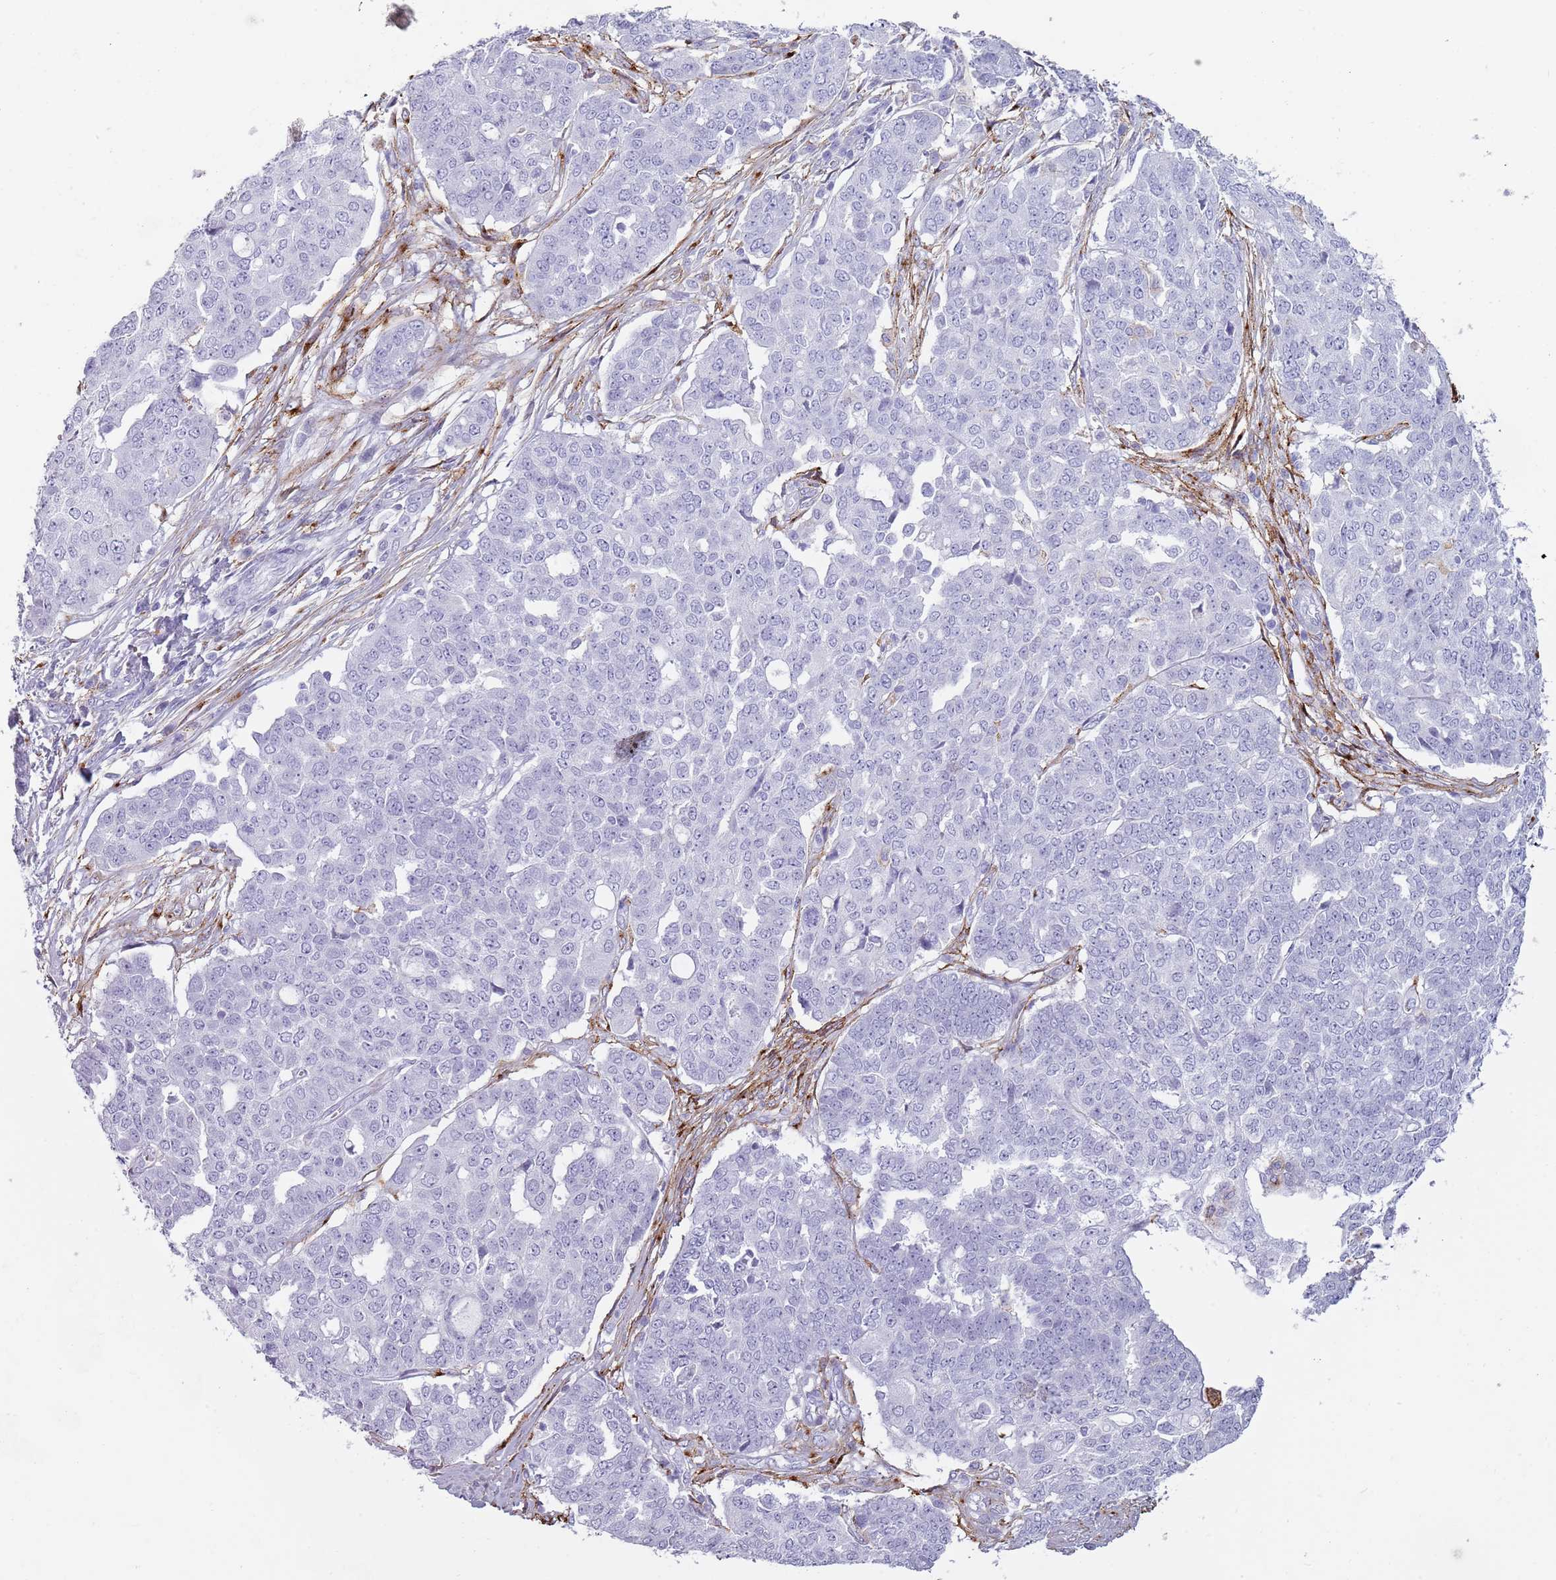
{"staining": {"intensity": "negative", "quantity": "none", "location": "none"}, "tissue": "ovarian cancer", "cell_type": "Tumor cells", "image_type": "cancer", "snomed": [{"axis": "morphology", "description": "Cystadenocarcinoma, serous, NOS"}, {"axis": "topography", "description": "Soft tissue"}, {"axis": "topography", "description": "Ovary"}], "caption": "This is a image of IHC staining of ovarian cancer (serous cystadenocarcinoma), which shows no expression in tumor cells. (Stains: DAB (3,3'-diaminobenzidine) immunohistochemistry (IHC) with hematoxylin counter stain, Microscopy: brightfield microscopy at high magnification).", "gene": "COLEC12", "patient": {"sex": "female", "age": 57}}